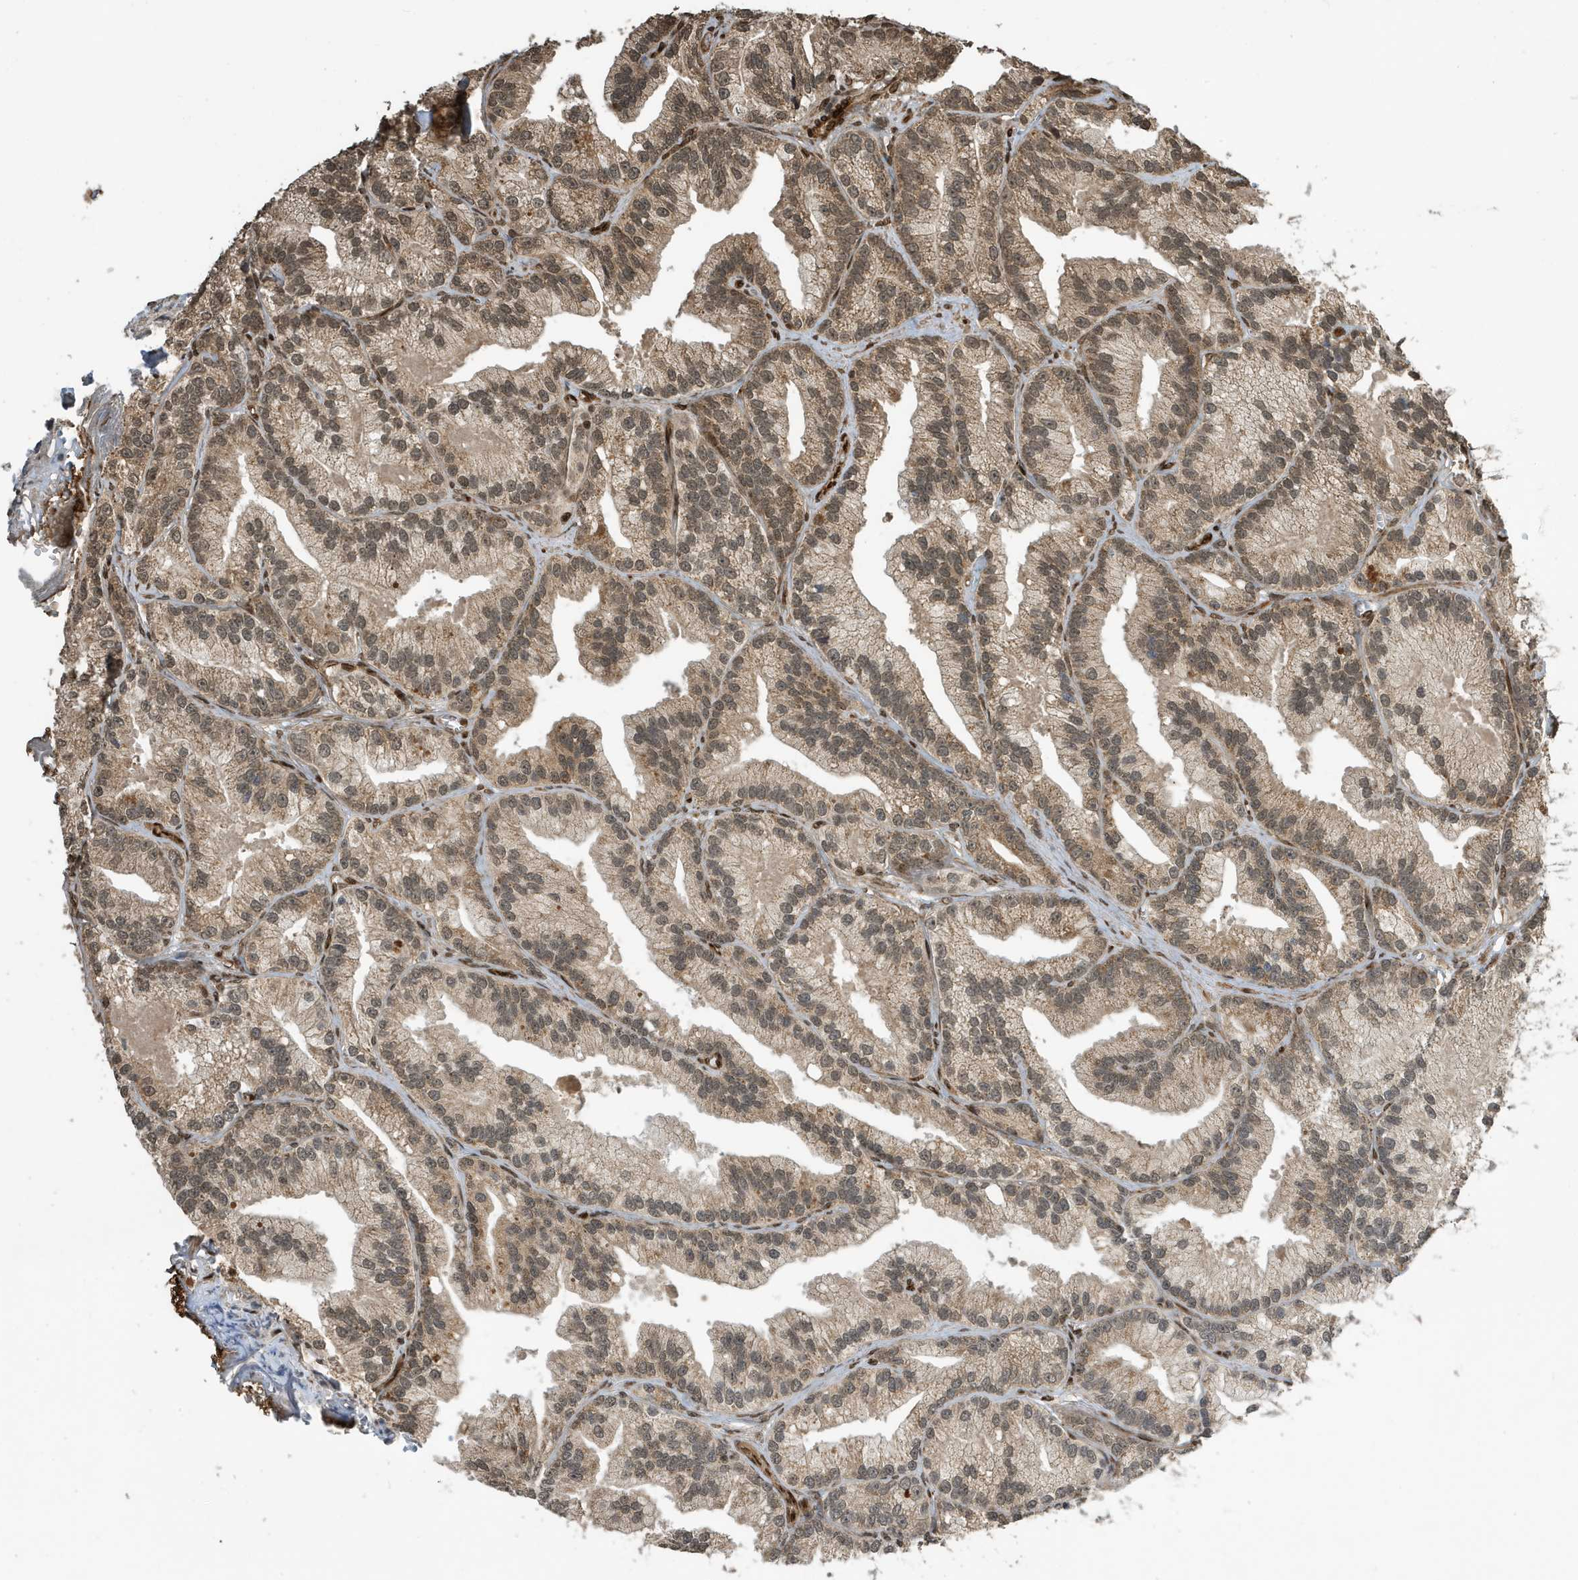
{"staining": {"intensity": "moderate", "quantity": ">75%", "location": "cytoplasmic/membranous,nuclear"}, "tissue": "prostate cancer", "cell_type": "Tumor cells", "image_type": "cancer", "snomed": [{"axis": "morphology", "description": "Adenocarcinoma, Low grade"}, {"axis": "topography", "description": "Prostate"}], "caption": "Moderate cytoplasmic/membranous and nuclear expression for a protein is present in approximately >75% of tumor cells of low-grade adenocarcinoma (prostate) using immunohistochemistry (IHC).", "gene": "DUSP18", "patient": {"sex": "male", "age": 89}}